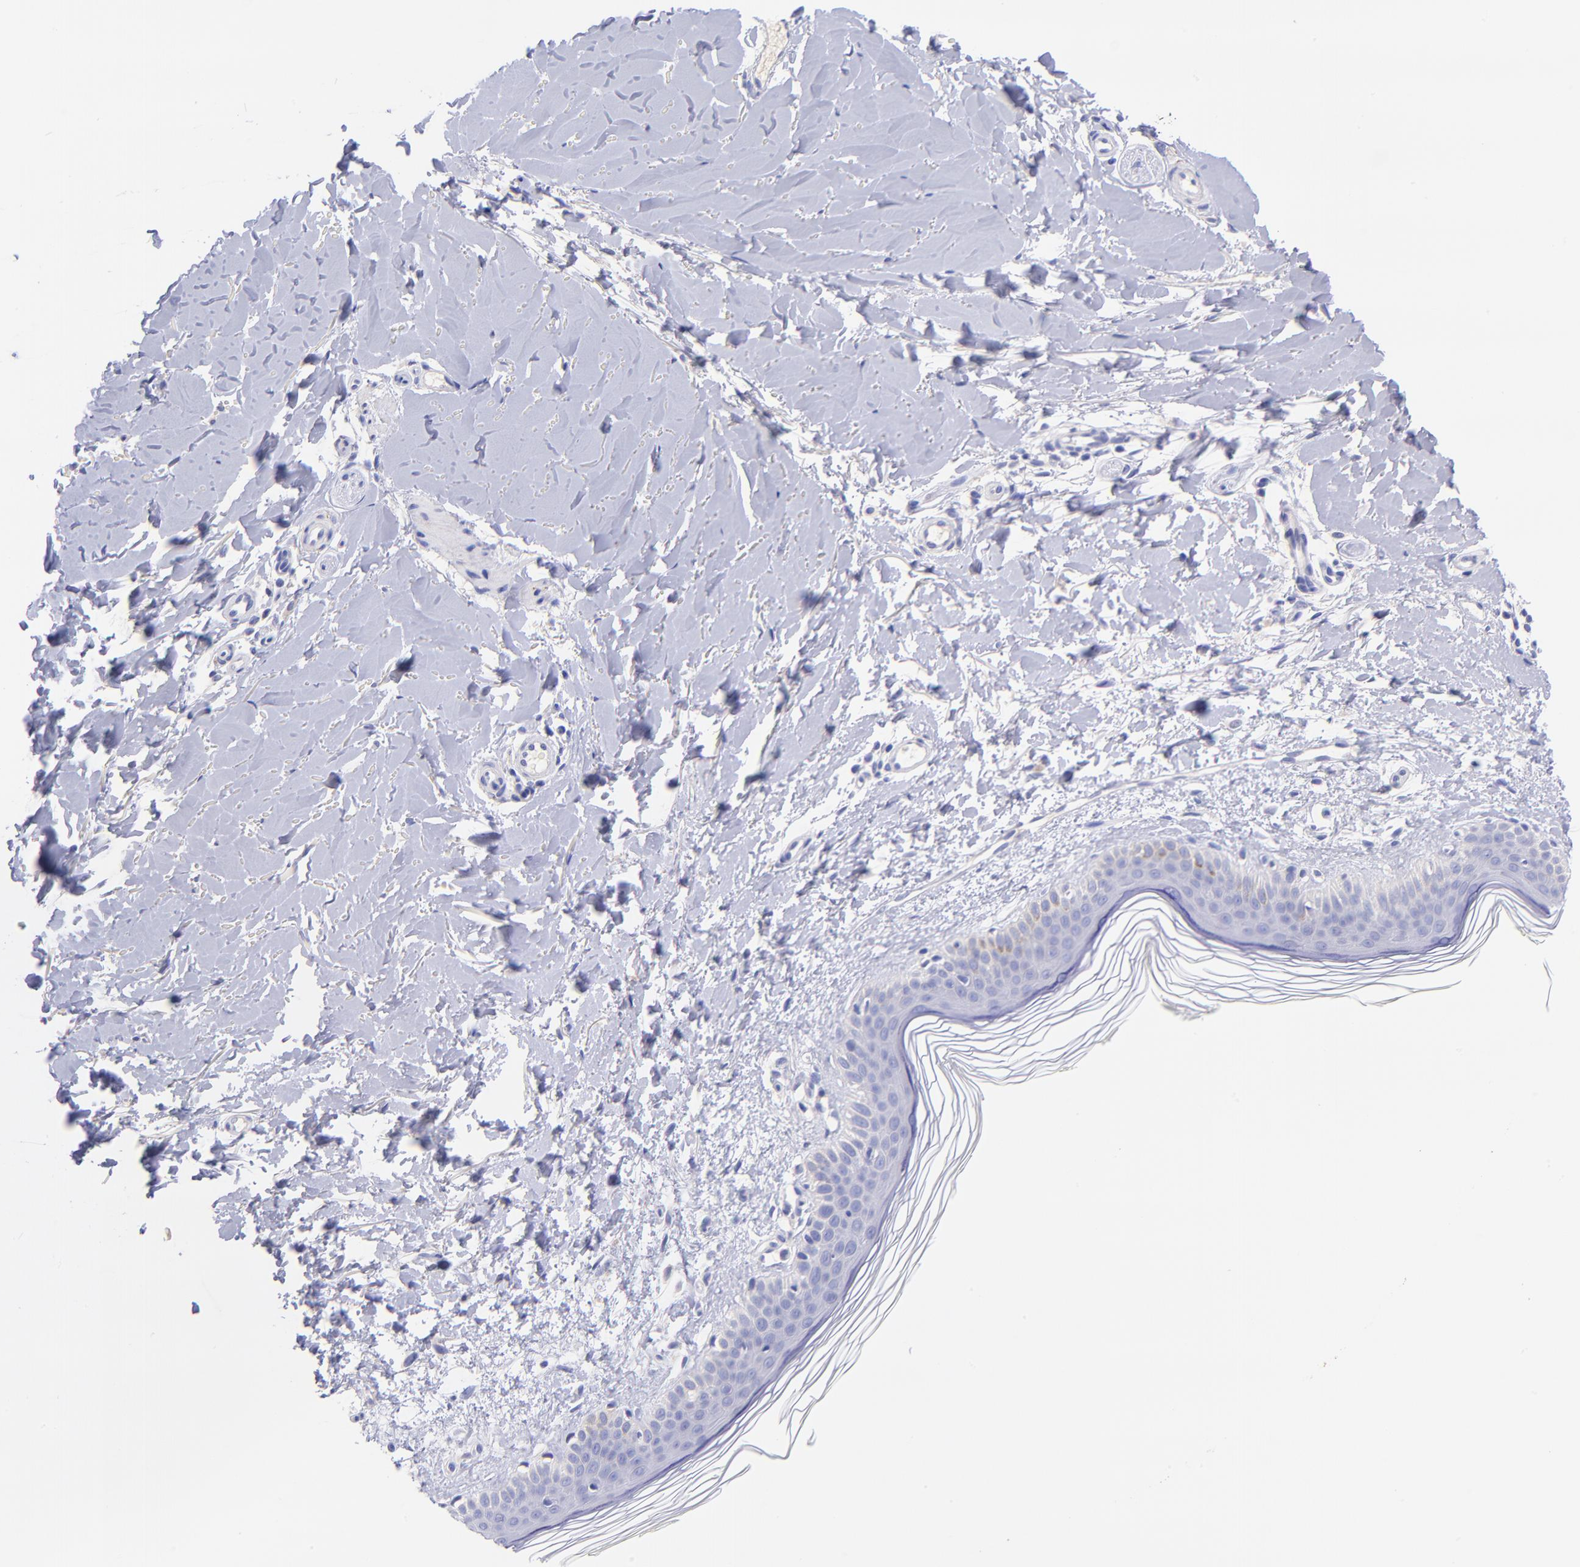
{"staining": {"intensity": "negative", "quantity": "none", "location": "none"}, "tissue": "skin", "cell_type": "Fibroblasts", "image_type": "normal", "snomed": [{"axis": "morphology", "description": "Normal tissue, NOS"}, {"axis": "topography", "description": "Skin"}], "caption": "High power microscopy histopathology image of an IHC histopathology image of benign skin, revealing no significant expression in fibroblasts. (DAB (3,3'-diaminobenzidine) immunohistochemistry, high magnification).", "gene": "RAB3B", "patient": {"sex": "female", "age": 56}}